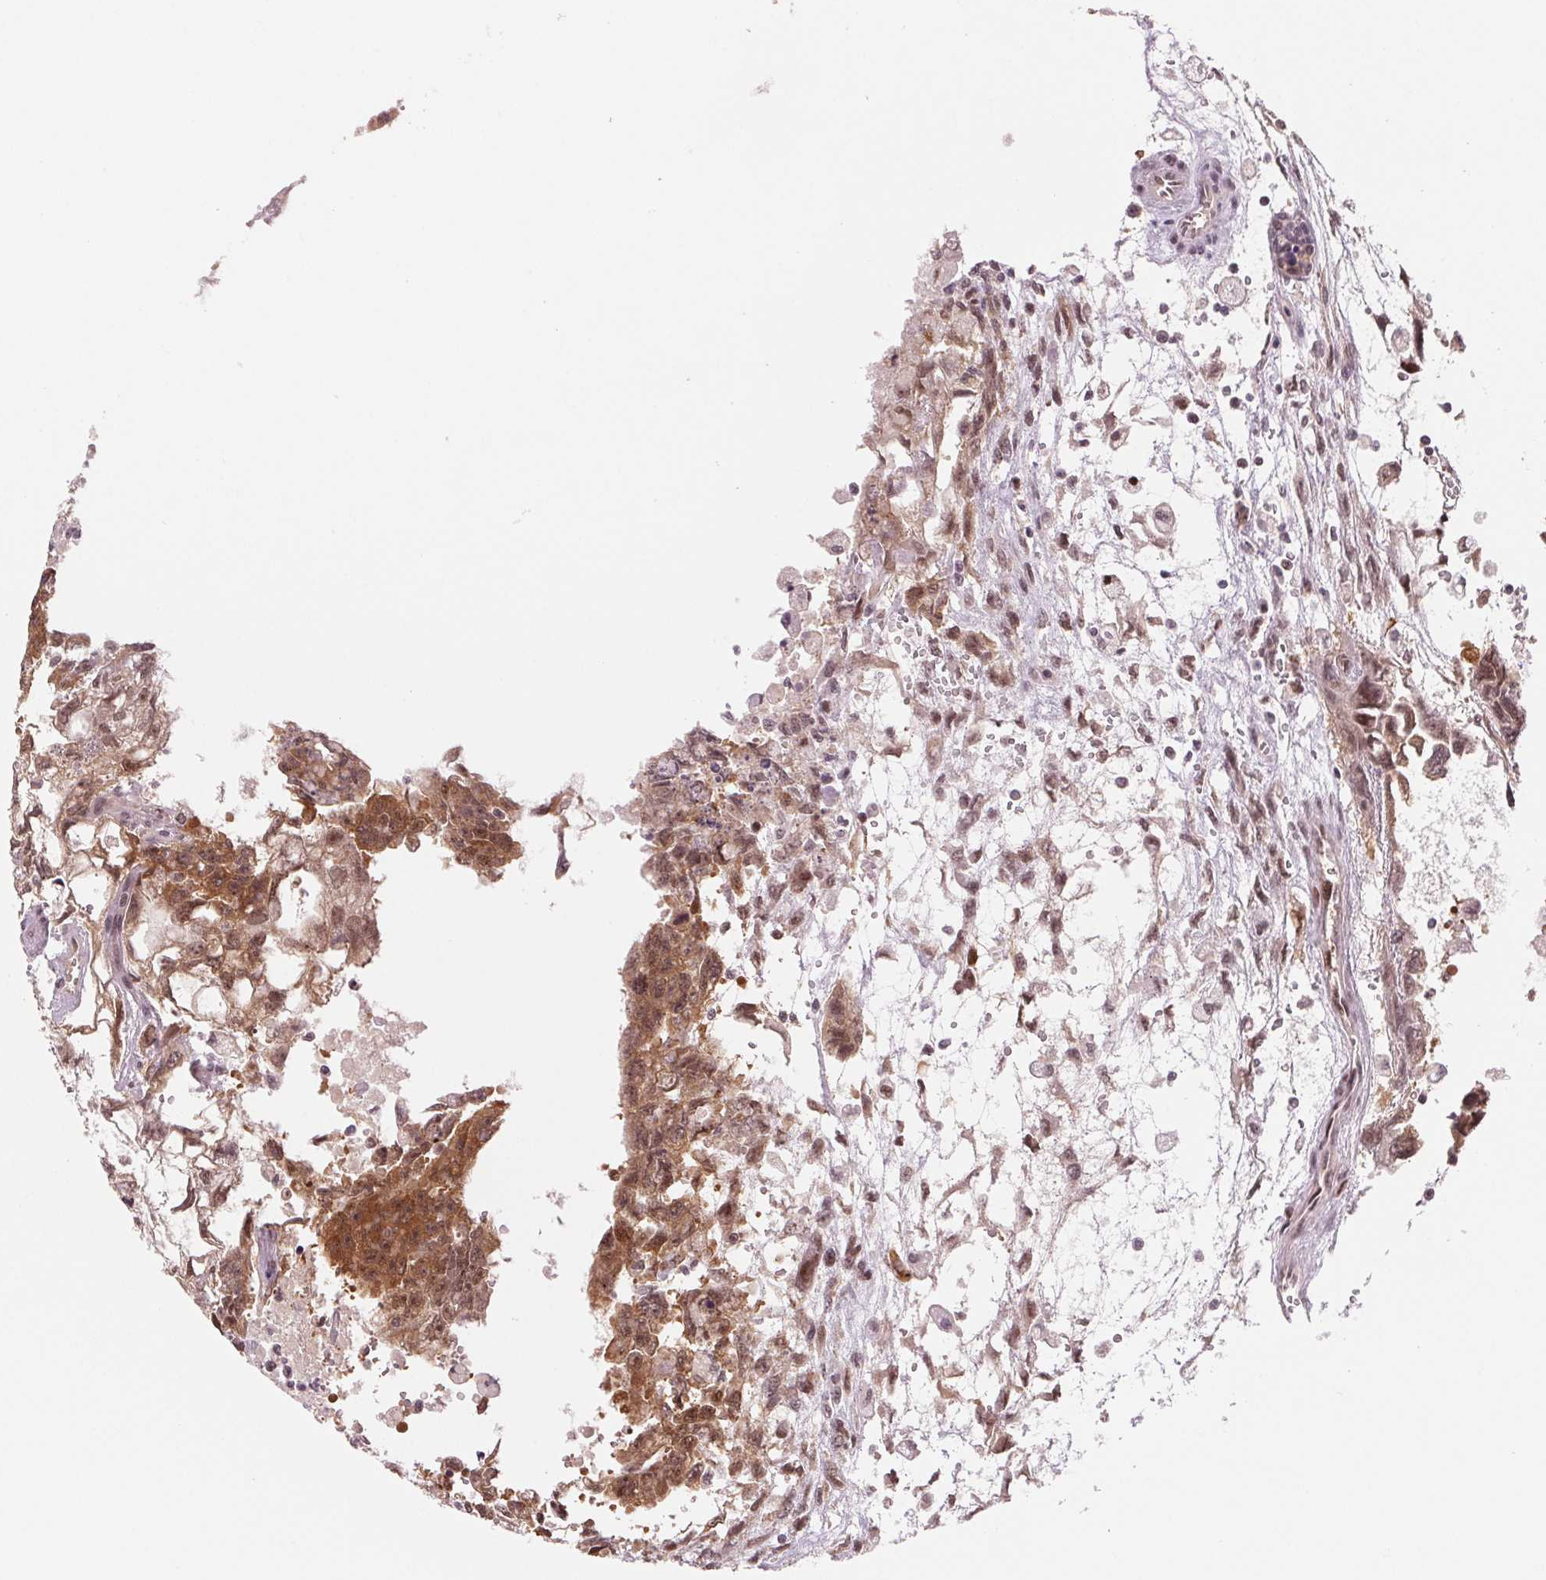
{"staining": {"intensity": "moderate", "quantity": ">75%", "location": "cytoplasmic/membranous,nuclear"}, "tissue": "testis cancer", "cell_type": "Tumor cells", "image_type": "cancer", "snomed": [{"axis": "morphology", "description": "Carcinoma, Embryonal, NOS"}, {"axis": "topography", "description": "Testis"}], "caption": "High-magnification brightfield microscopy of testis cancer stained with DAB (brown) and counterstained with hematoxylin (blue). tumor cells exhibit moderate cytoplasmic/membranous and nuclear positivity is appreciated in about>75% of cells.", "gene": "DNAJB6", "patient": {"sex": "male", "age": 24}}